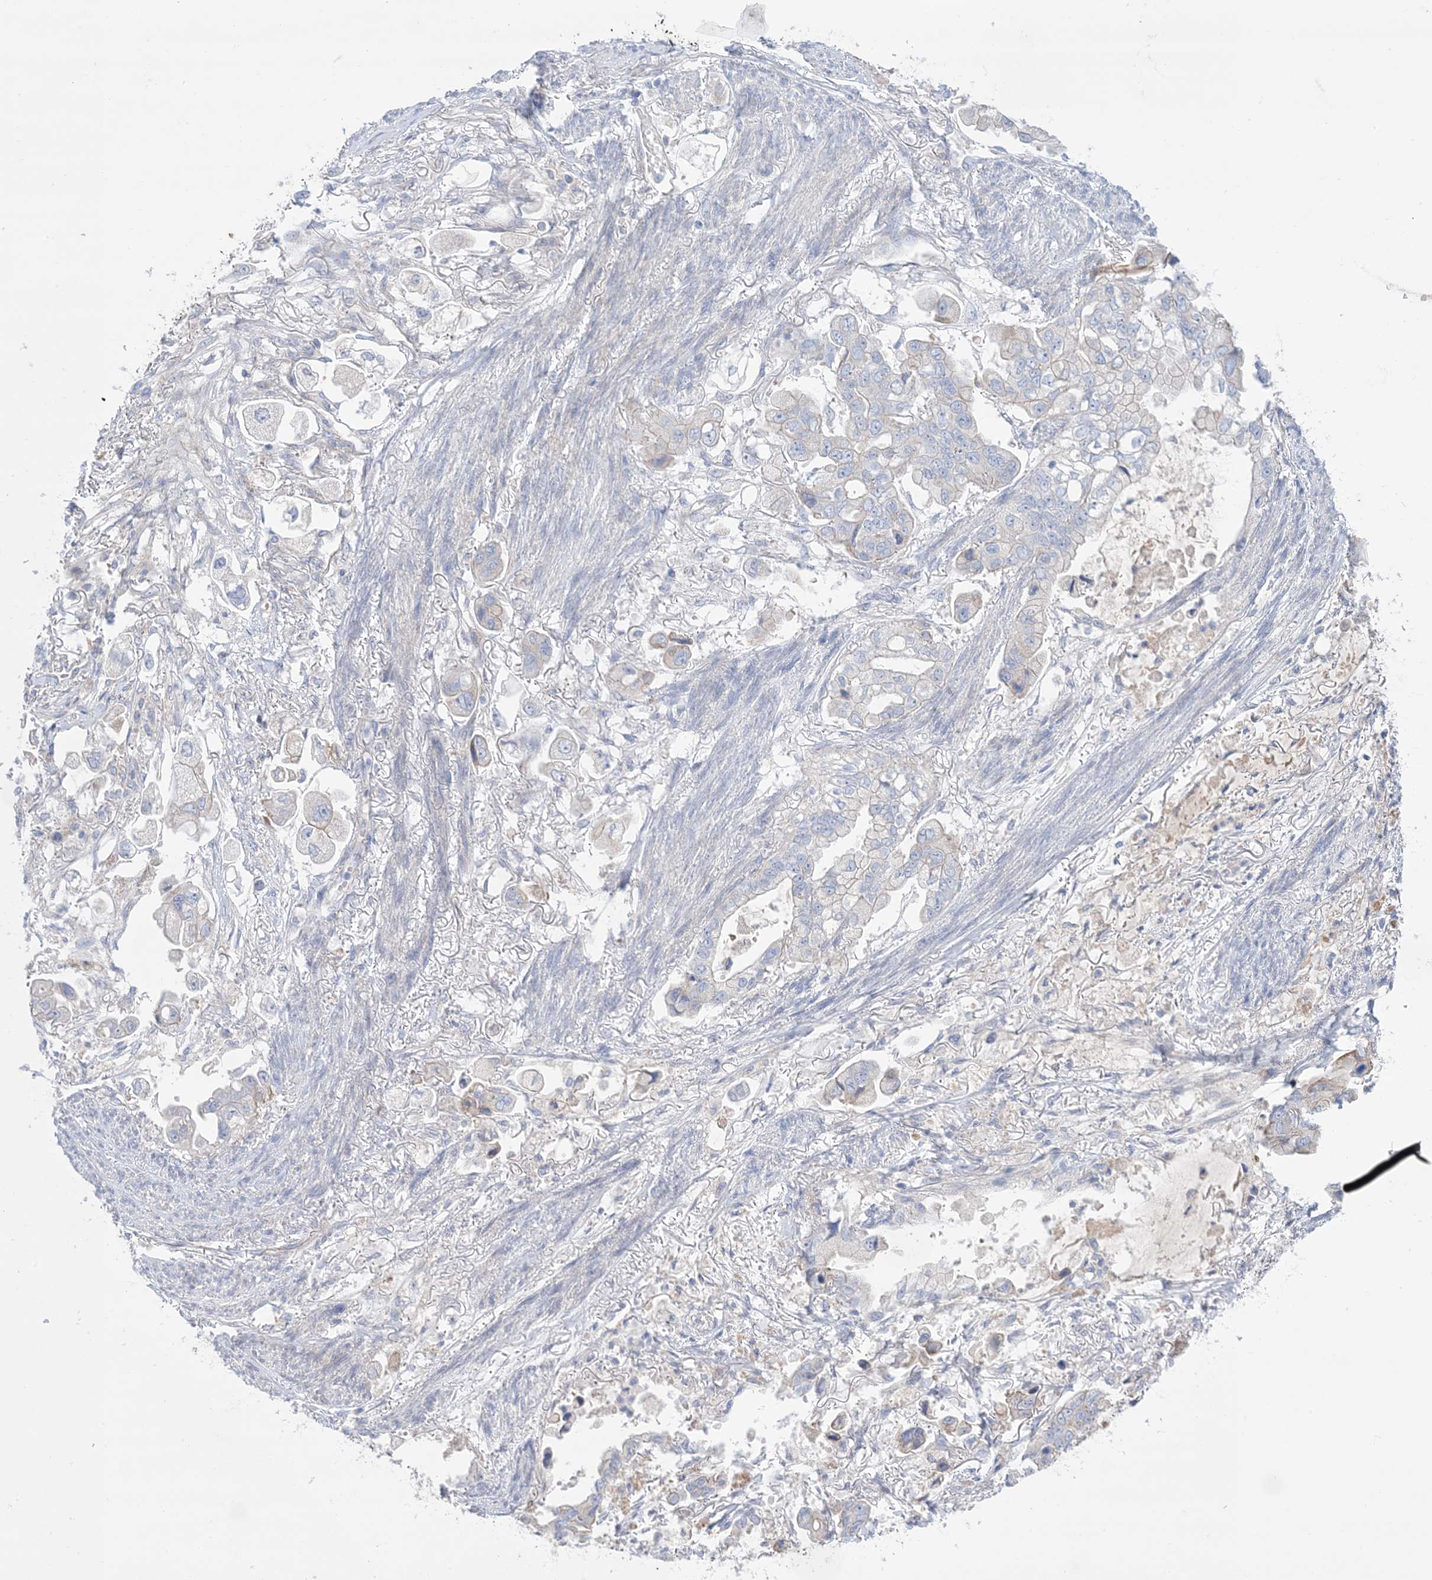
{"staining": {"intensity": "negative", "quantity": "none", "location": "none"}, "tissue": "stomach cancer", "cell_type": "Tumor cells", "image_type": "cancer", "snomed": [{"axis": "morphology", "description": "Adenocarcinoma, NOS"}, {"axis": "topography", "description": "Stomach"}], "caption": "Immunohistochemistry (IHC) of stomach cancer shows no expression in tumor cells.", "gene": "ATP11C", "patient": {"sex": "male", "age": 62}}